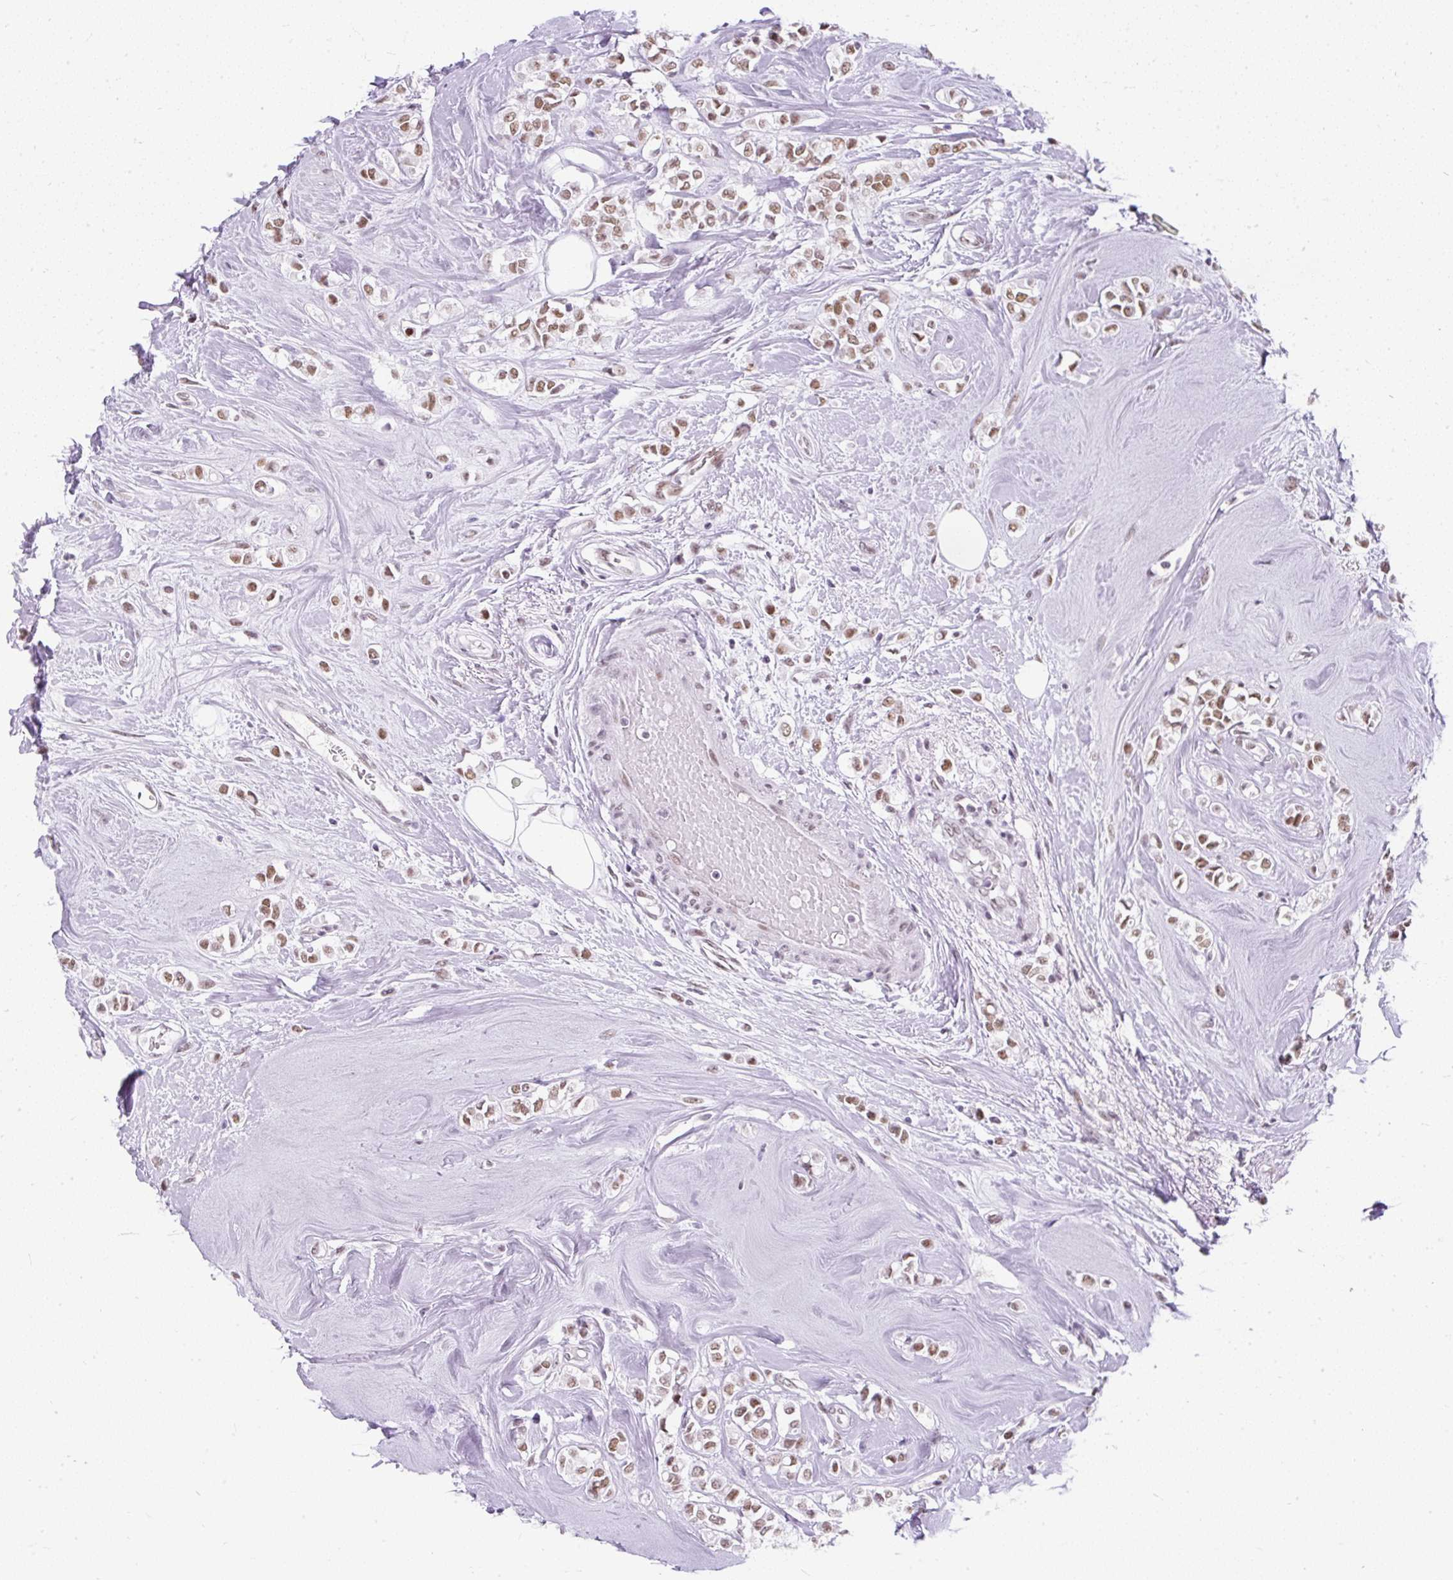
{"staining": {"intensity": "moderate", "quantity": ">75%", "location": "nuclear"}, "tissue": "breast cancer", "cell_type": "Tumor cells", "image_type": "cancer", "snomed": [{"axis": "morphology", "description": "Lobular carcinoma"}, {"axis": "topography", "description": "Breast"}], "caption": "Immunohistochemical staining of human breast cancer shows moderate nuclear protein staining in about >75% of tumor cells.", "gene": "PLCXD2", "patient": {"sex": "female", "age": 68}}